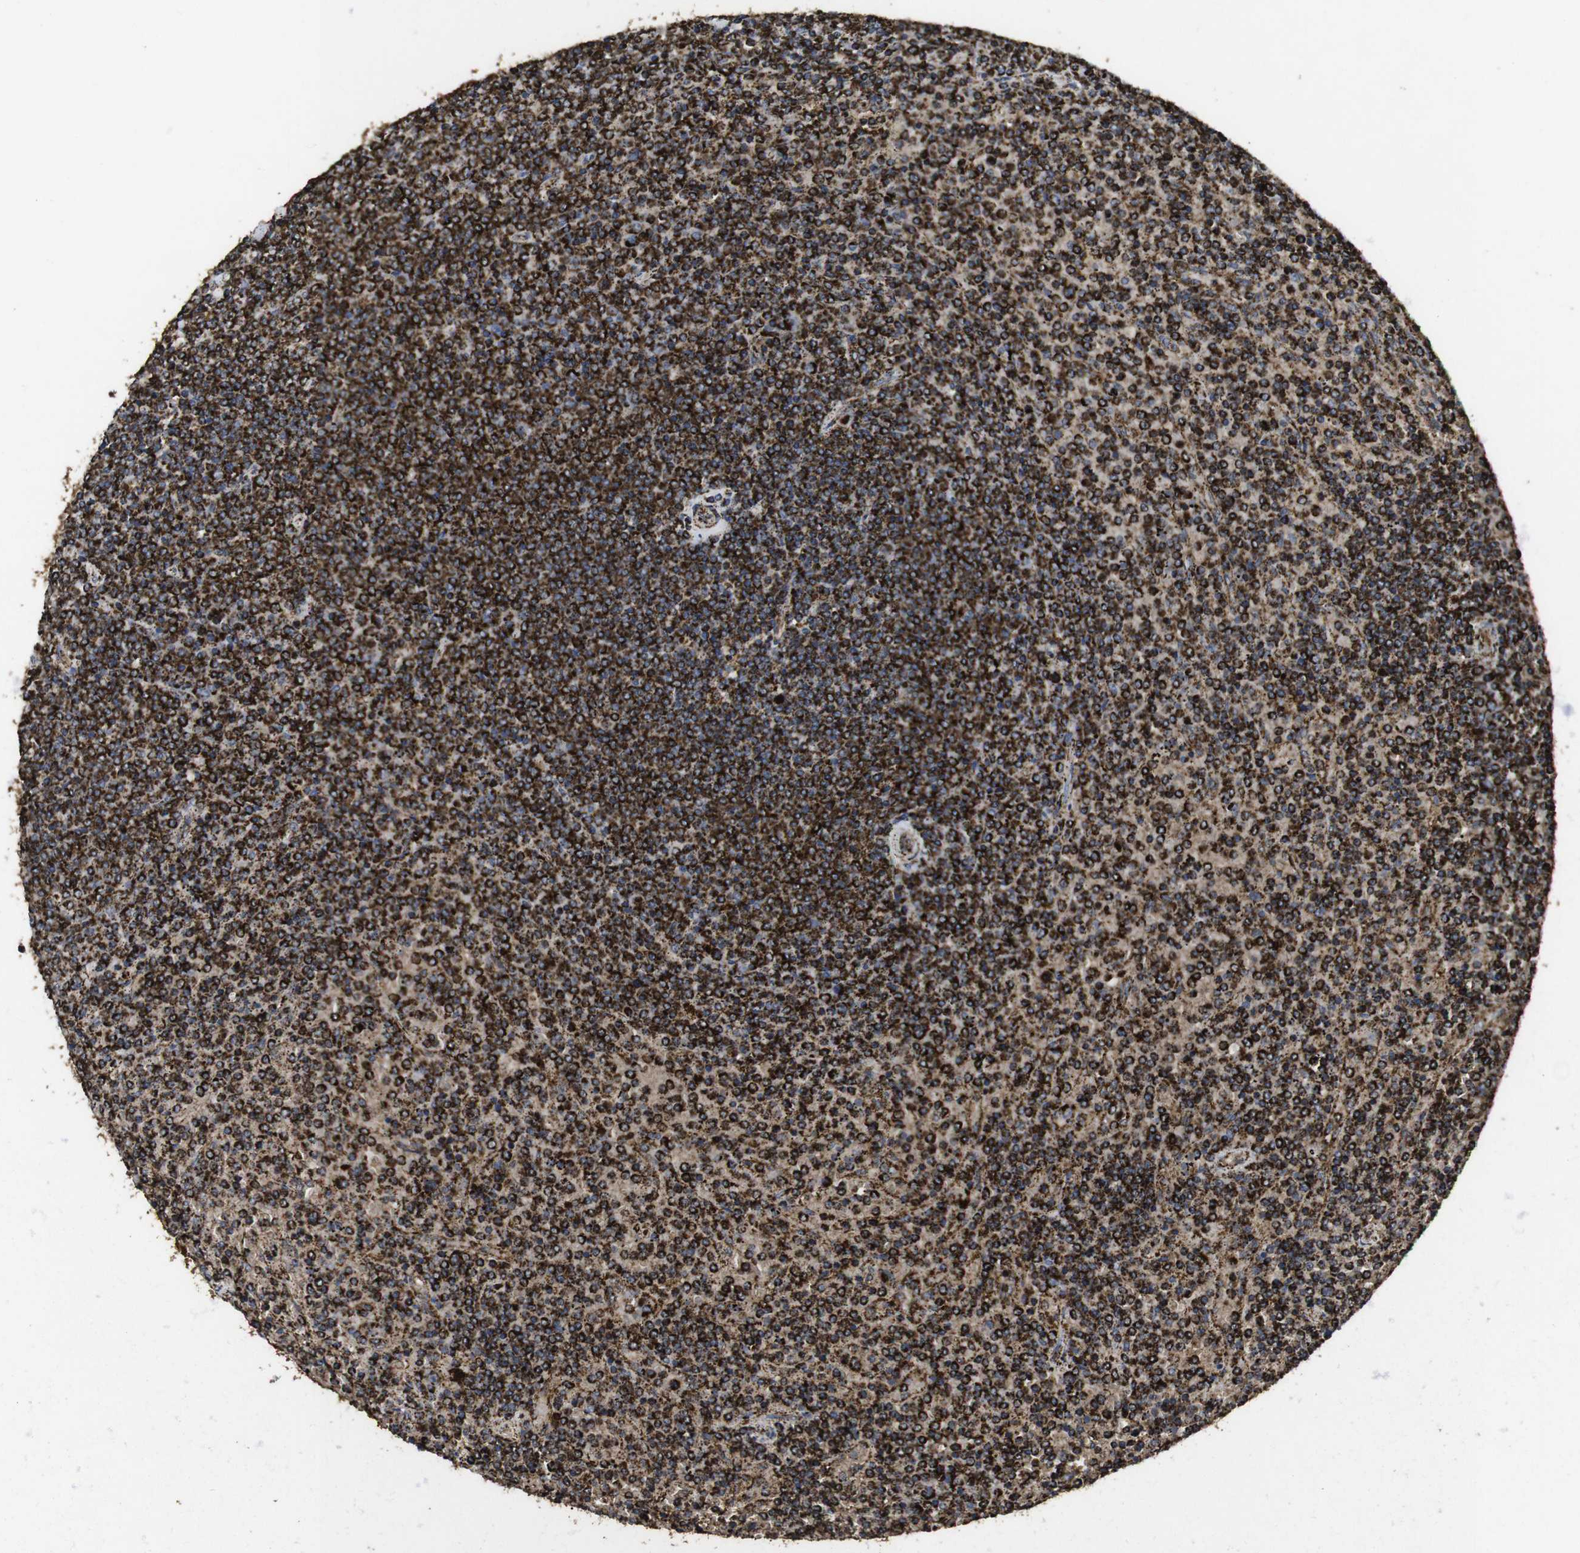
{"staining": {"intensity": "strong", "quantity": ">75%", "location": "cytoplasmic/membranous"}, "tissue": "lymphoma", "cell_type": "Tumor cells", "image_type": "cancer", "snomed": [{"axis": "morphology", "description": "Malignant lymphoma, non-Hodgkin's type, Low grade"}, {"axis": "topography", "description": "Spleen"}], "caption": "Strong cytoplasmic/membranous positivity for a protein is appreciated in about >75% of tumor cells of low-grade malignant lymphoma, non-Hodgkin's type using IHC.", "gene": "ATP5F1A", "patient": {"sex": "female", "age": 77}}